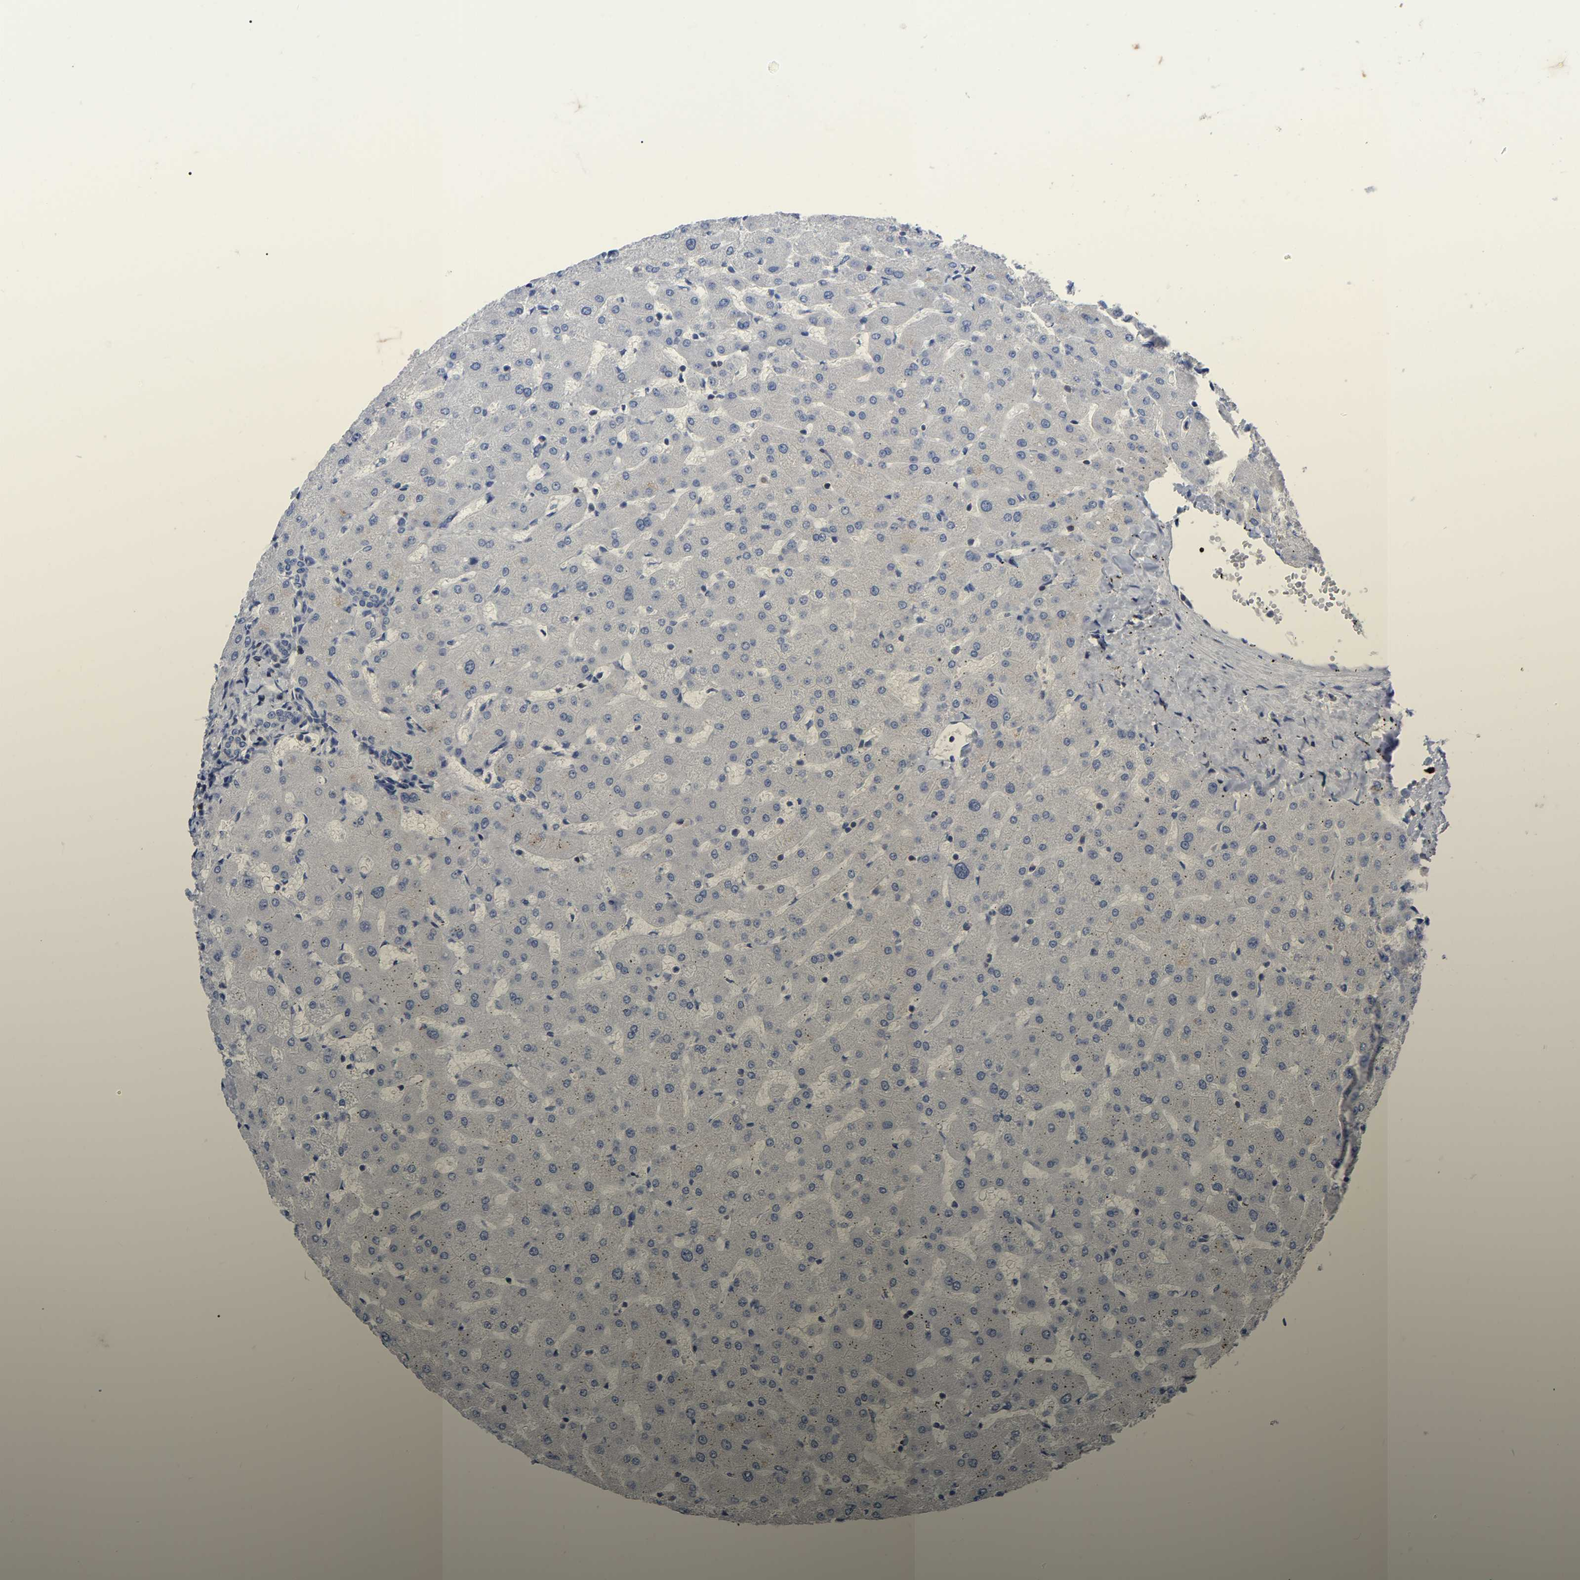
{"staining": {"intensity": "negative", "quantity": "none", "location": "none"}, "tissue": "liver", "cell_type": "Cholangiocytes", "image_type": "normal", "snomed": [{"axis": "morphology", "description": "Normal tissue, NOS"}, {"axis": "topography", "description": "Liver"}], "caption": "Histopathology image shows no protein expression in cholangiocytes of normal liver. Brightfield microscopy of IHC stained with DAB (brown) and hematoxylin (blue), captured at high magnification.", "gene": "PTPN7", "patient": {"sex": "female", "age": 63}}